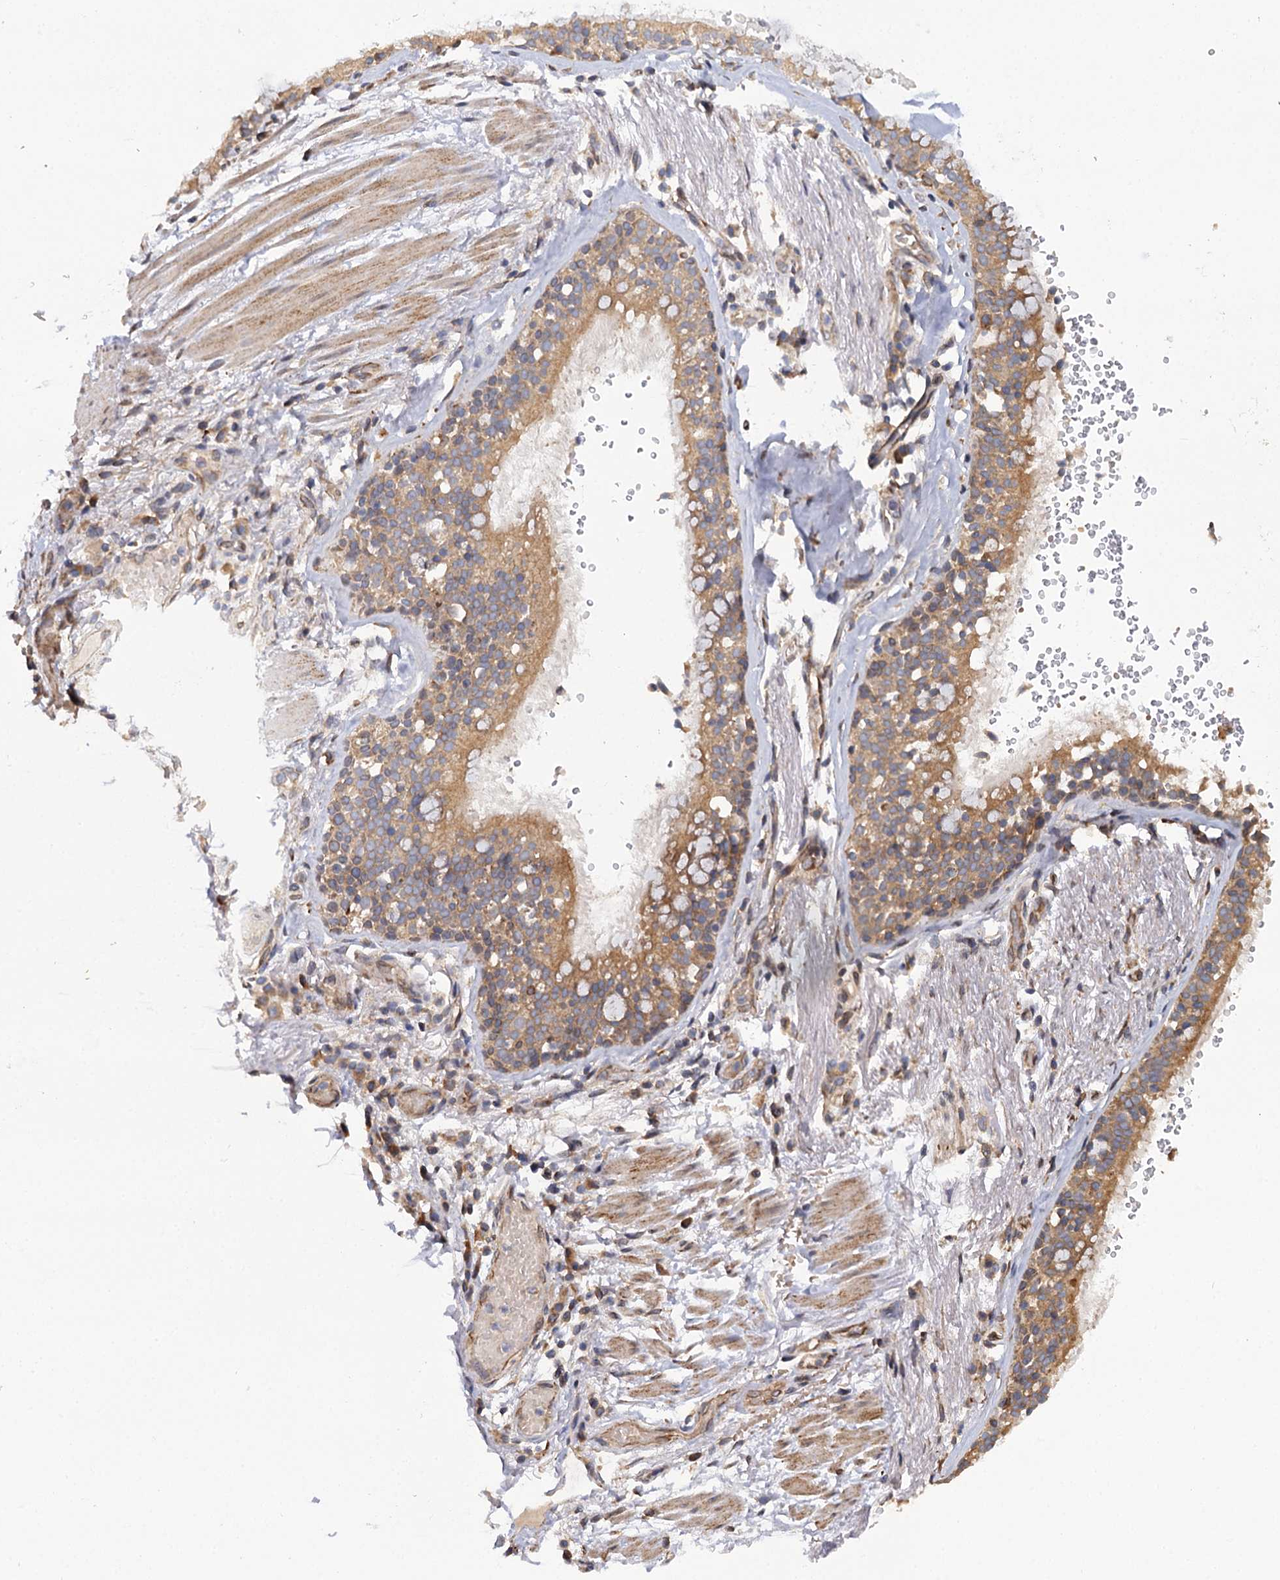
{"staining": {"intensity": "moderate", "quantity": ">75%", "location": "cytoplasmic/membranous"}, "tissue": "adipose tissue", "cell_type": "Adipocytes", "image_type": "normal", "snomed": [{"axis": "morphology", "description": "Normal tissue, NOS"}, {"axis": "topography", "description": "Lymph node"}, {"axis": "topography", "description": "Cartilage tissue"}, {"axis": "topography", "description": "Bronchus"}], "caption": "Adipocytes show medium levels of moderate cytoplasmic/membranous staining in about >75% of cells in unremarkable human adipose tissue.", "gene": "SUPV3L1", "patient": {"sex": "male", "age": 63}}